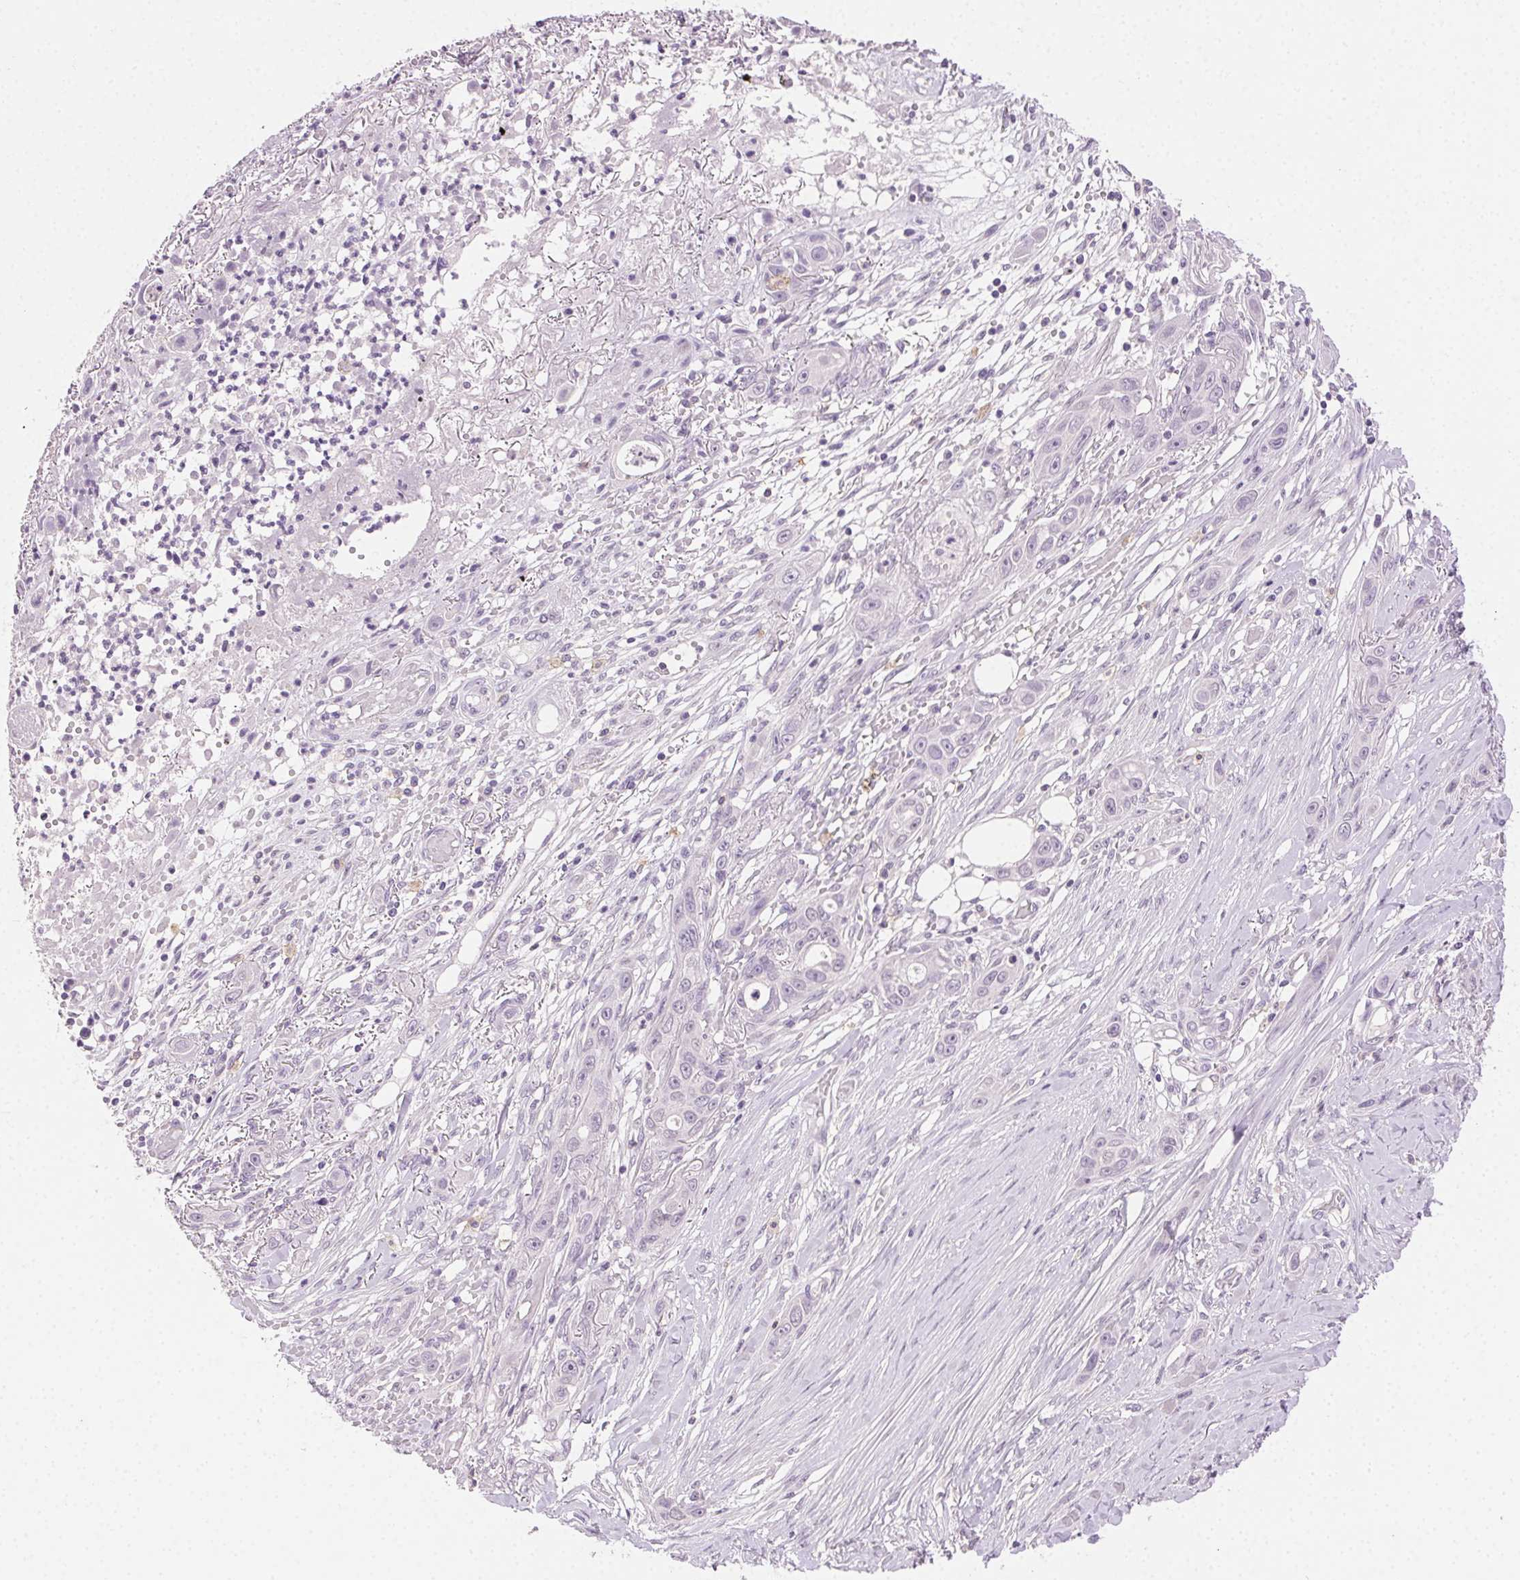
{"staining": {"intensity": "negative", "quantity": "none", "location": "none"}, "tissue": "skin cancer", "cell_type": "Tumor cells", "image_type": "cancer", "snomed": [{"axis": "morphology", "description": "Squamous cell carcinoma, NOS"}, {"axis": "topography", "description": "Skin"}], "caption": "Immunohistochemistry (IHC) of skin squamous cell carcinoma demonstrates no staining in tumor cells.", "gene": "AKAP5", "patient": {"sex": "female", "age": 69}}